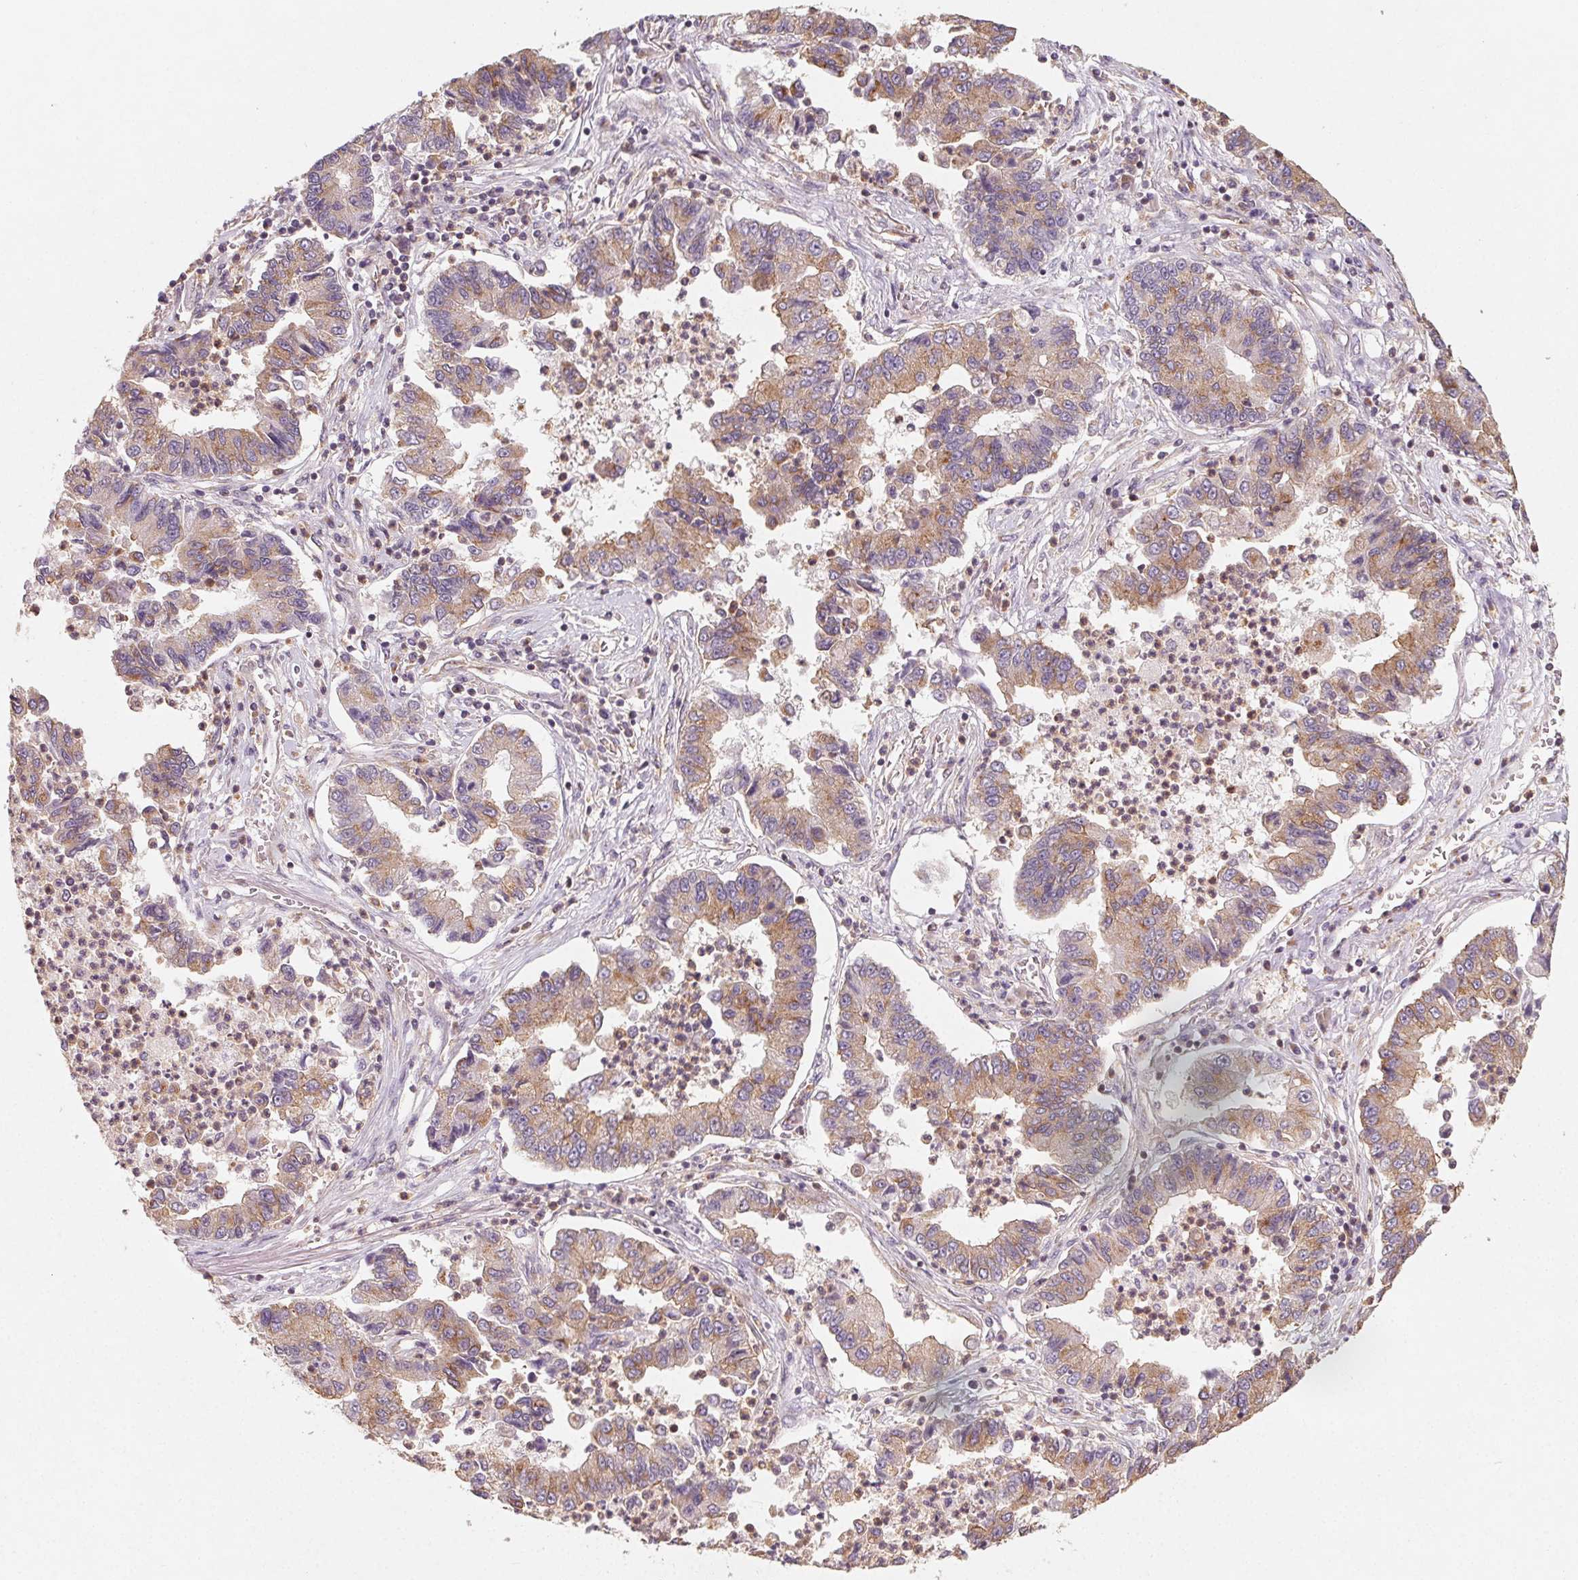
{"staining": {"intensity": "moderate", "quantity": ">75%", "location": "cytoplasmic/membranous"}, "tissue": "lung cancer", "cell_type": "Tumor cells", "image_type": "cancer", "snomed": [{"axis": "morphology", "description": "Adenocarcinoma, NOS"}, {"axis": "topography", "description": "Lung"}], "caption": "This is an image of immunohistochemistry (IHC) staining of lung adenocarcinoma, which shows moderate staining in the cytoplasmic/membranous of tumor cells.", "gene": "AP1S1", "patient": {"sex": "female", "age": 57}}